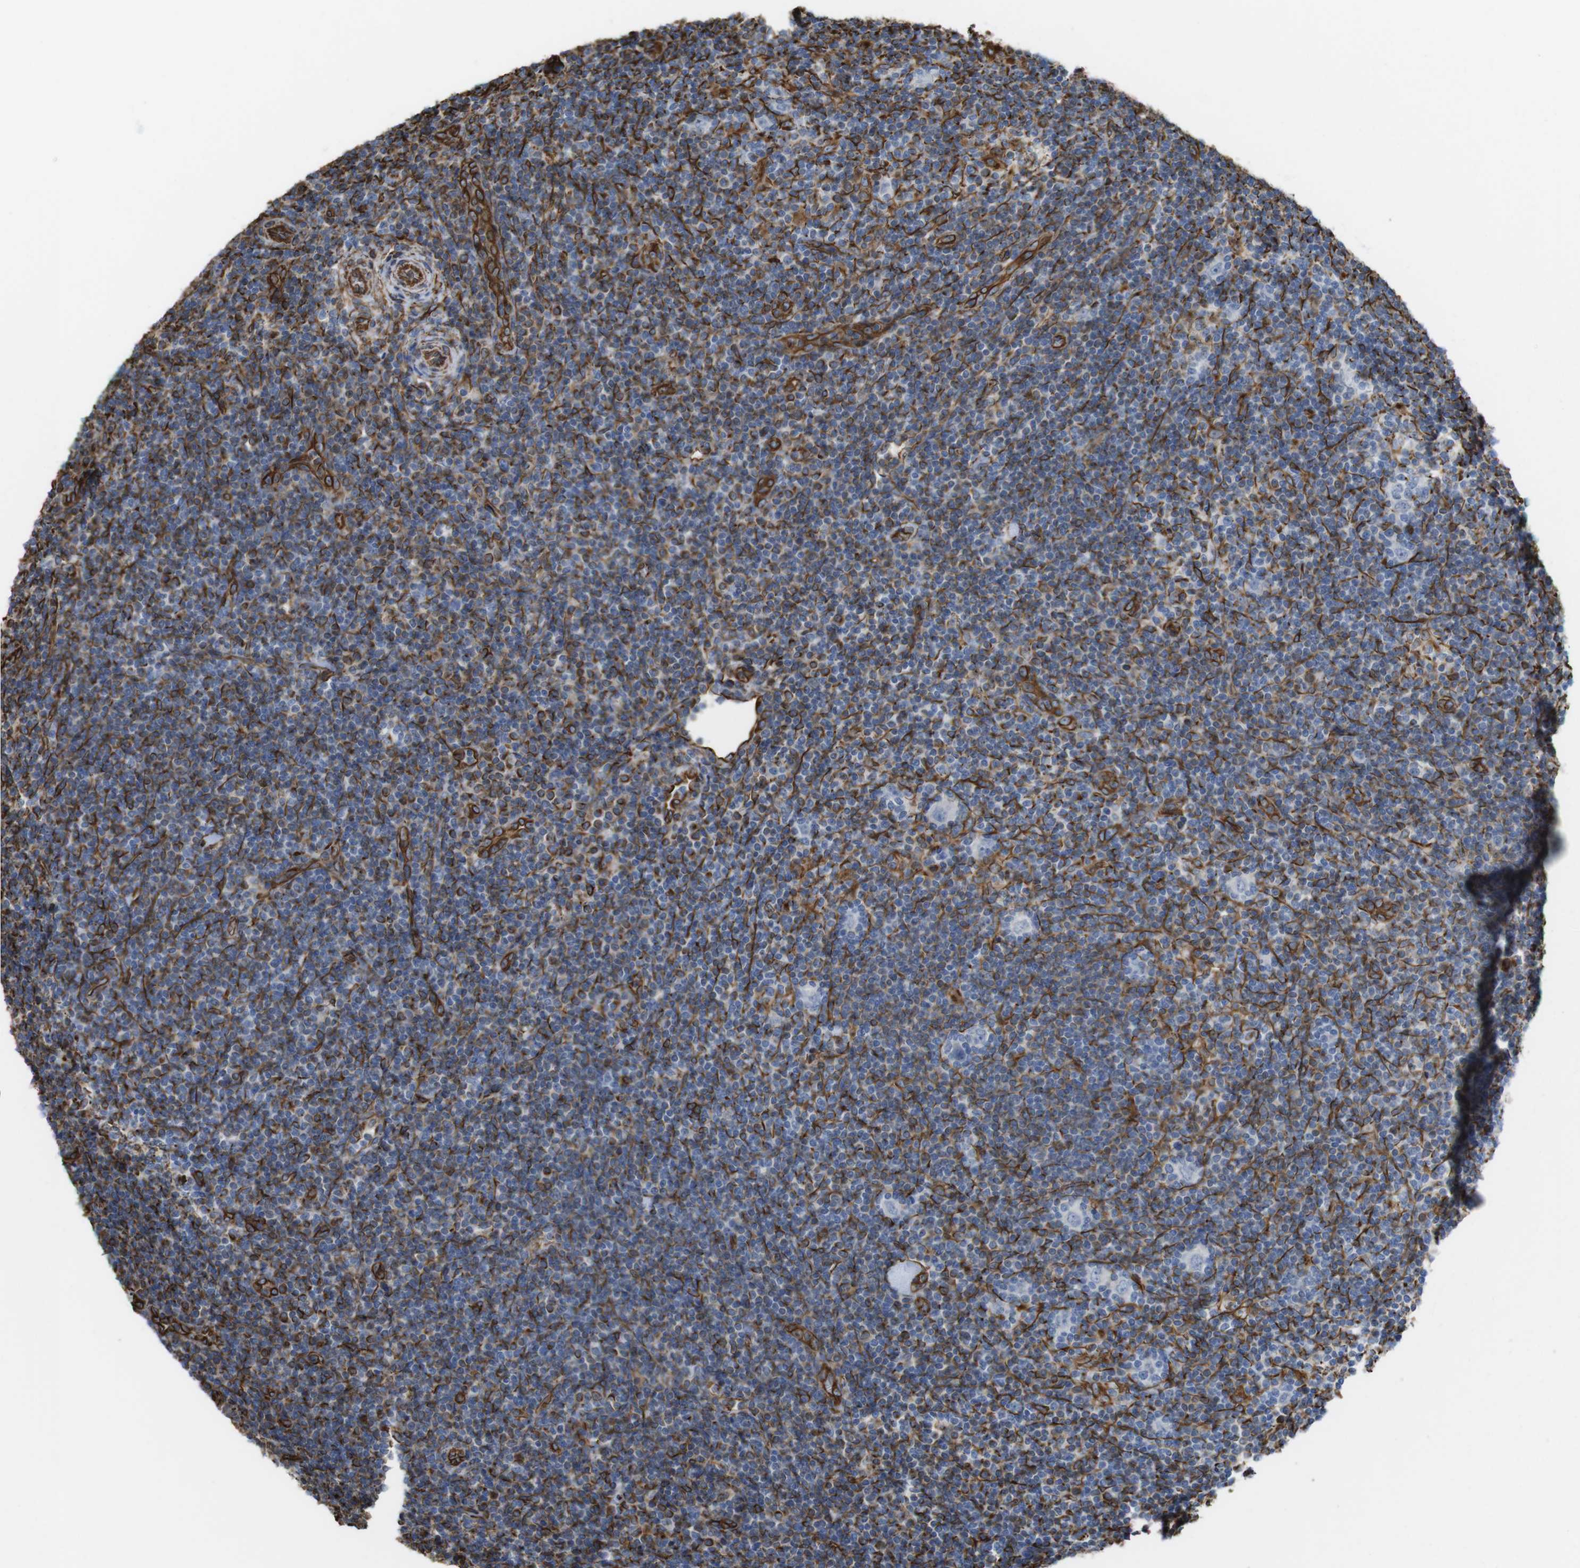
{"staining": {"intensity": "negative", "quantity": "none", "location": "none"}, "tissue": "lymphoma", "cell_type": "Tumor cells", "image_type": "cancer", "snomed": [{"axis": "morphology", "description": "Hodgkin's disease, NOS"}, {"axis": "topography", "description": "Lymph node"}], "caption": "Human lymphoma stained for a protein using IHC reveals no staining in tumor cells.", "gene": "RALGPS1", "patient": {"sex": "female", "age": 57}}